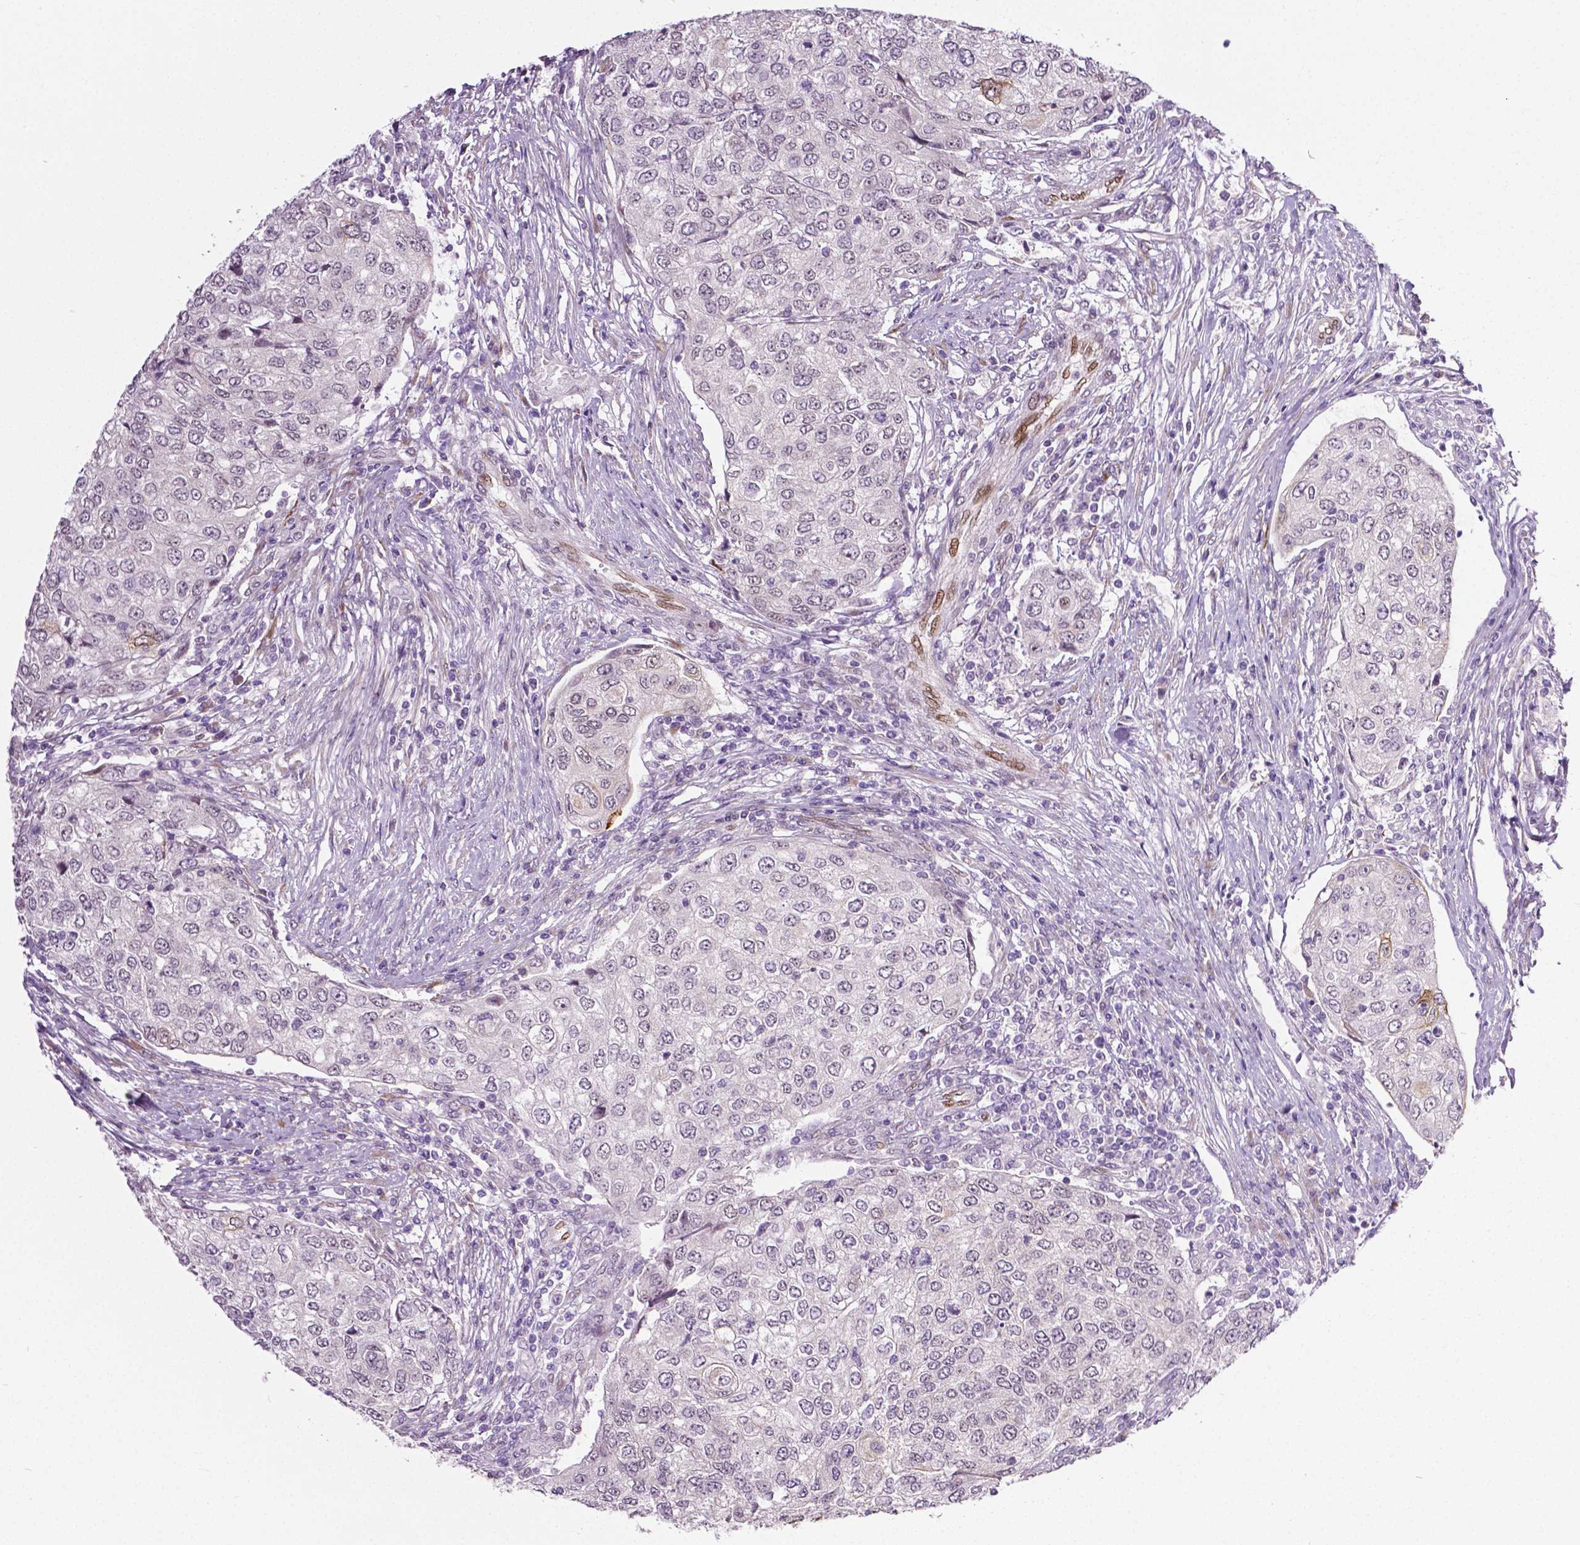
{"staining": {"intensity": "weak", "quantity": "<25%", "location": "nuclear"}, "tissue": "urothelial cancer", "cell_type": "Tumor cells", "image_type": "cancer", "snomed": [{"axis": "morphology", "description": "Urothelial carcinoma, High grade"}, {"axis": "topography", "description": "Urinary bladder"}], "caption": "Immunohistochemistry (IHC) photomicrograph of human urothelial cancer stained for a protein (brown), which shows no positivity in tumor cells.", "gene": "PTGER3", "patient": {"sex": "female", "age": 78}}